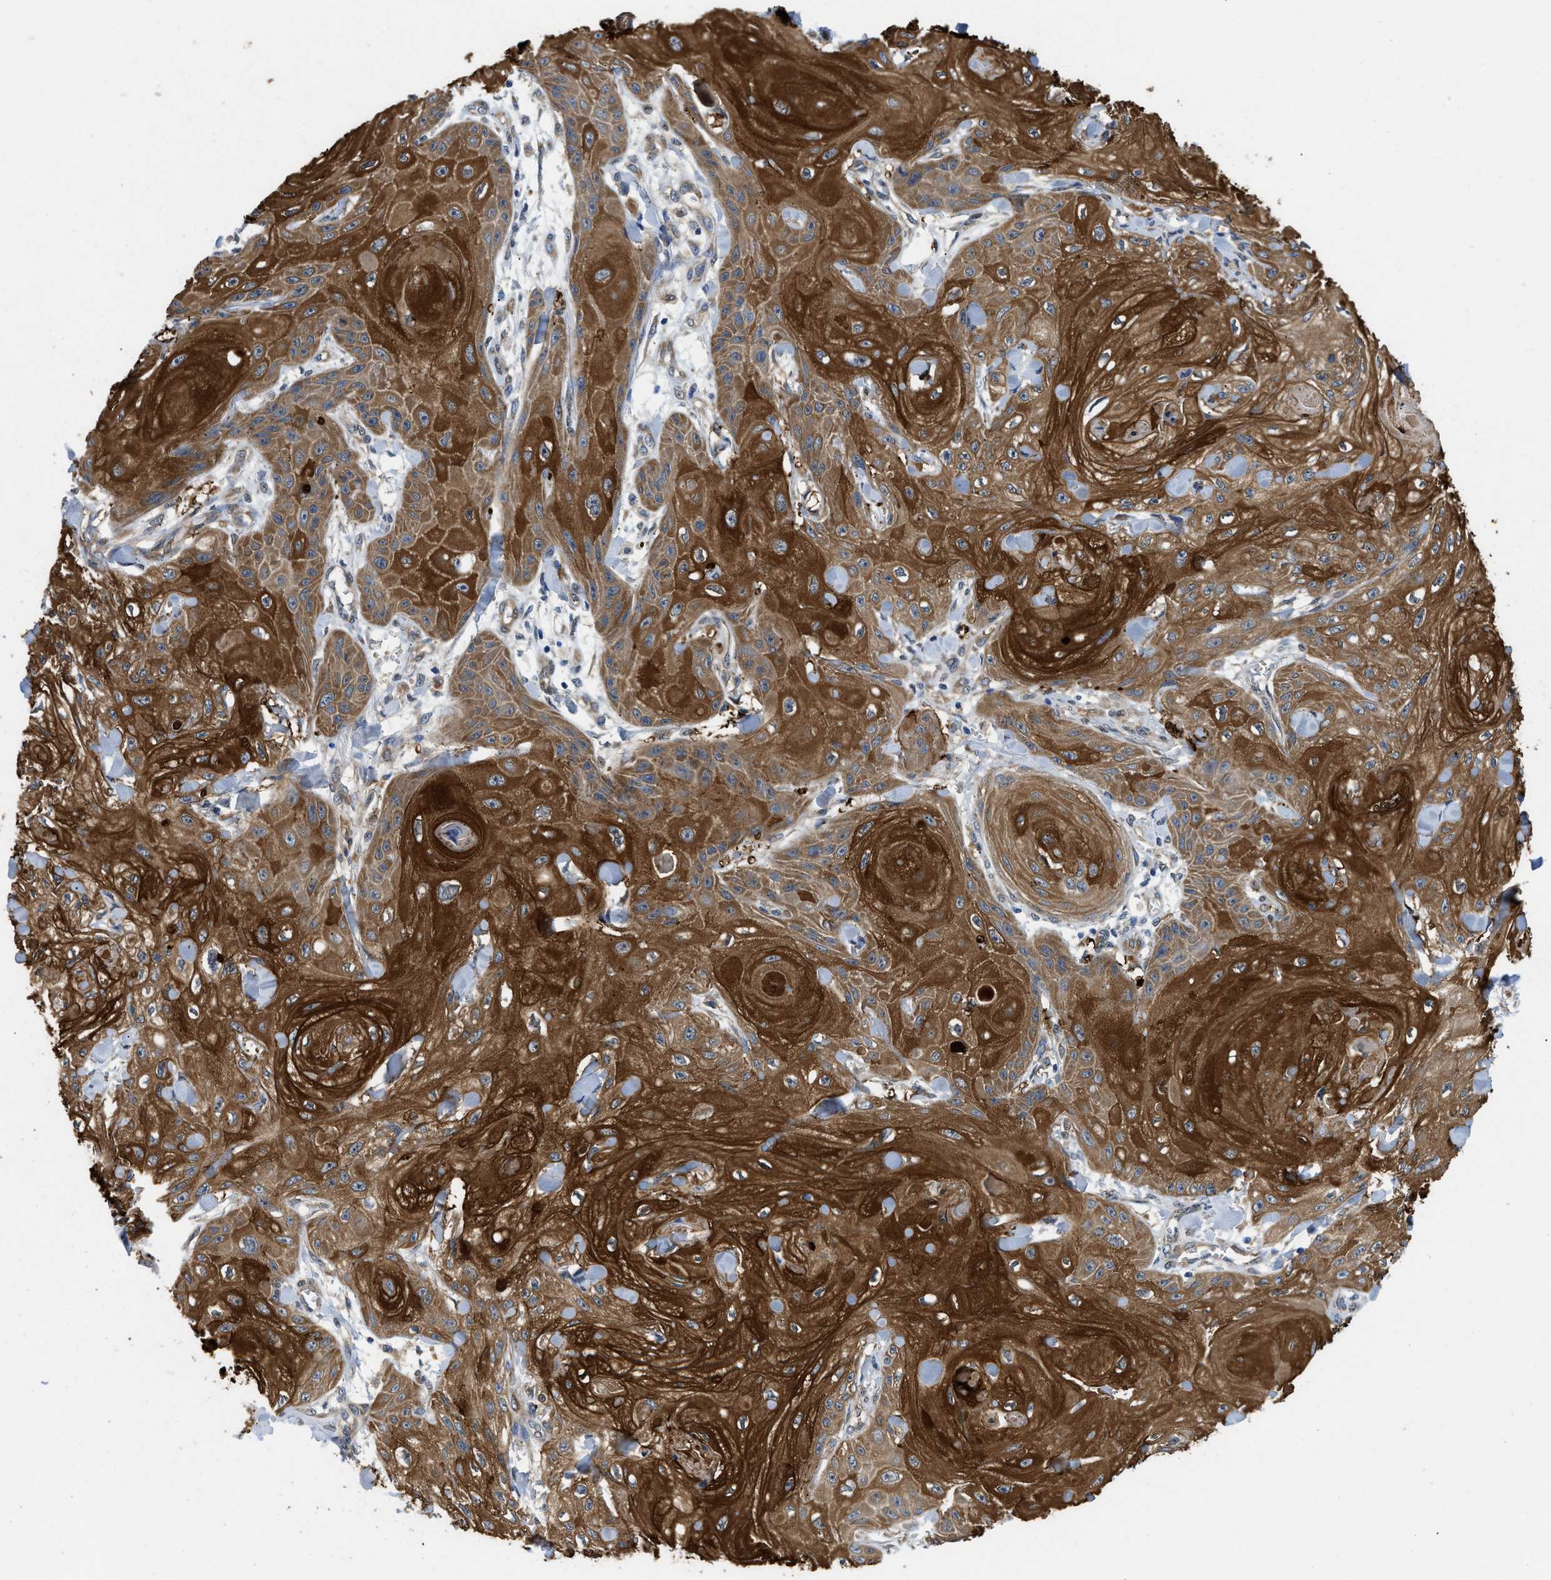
{"staining": {"intensity": "strong", "quantity": ">75%", "location": "cytoplasmic/membranous"}, "tissue": "skin cancer", "cell_type": "Tumor cells", "image_type": "cancer", "snomed": [{"axis": "morphology", "description": "Squamous cell carcinoma, NOS"}, {"axis": "topography", "description": "Skin"}], "caption": "Immunohistochemical staining of human skin cancer demonstrates strong cytoplasmic/membranous protein staining in about >75% of tumor cells.", "gene": "RAPH1", "patient": {"sex": "male", "age": 74}}